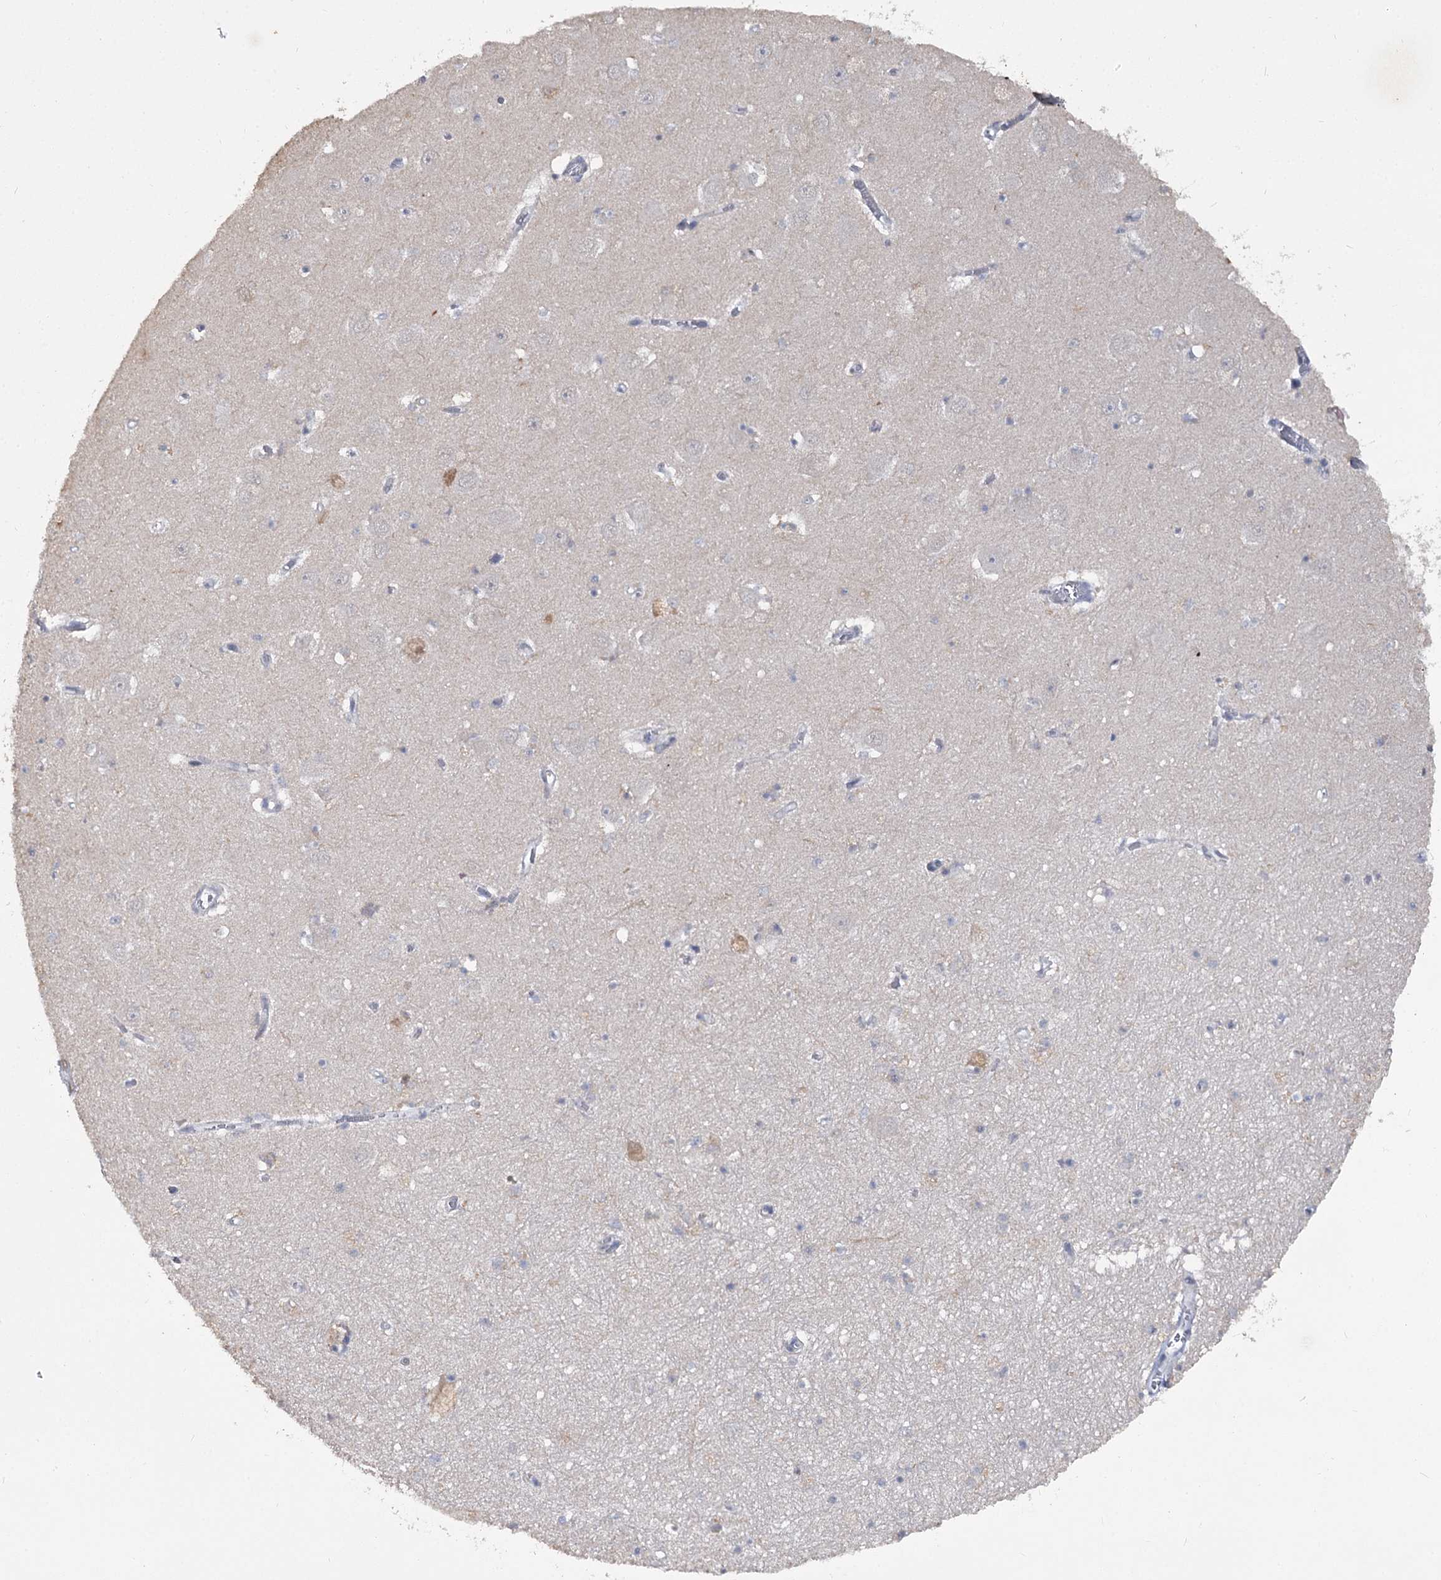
{"staining": {"intensity": "negative", "quantity": "none", "location": "none"}, "tissue": "hippocampus", "cell_type": "Glial cells", "image_type": "normal", "snomed": [{"axis": "morphology", "description": "Normal tissue, NOS"}, {"axis": "topography", "description": "Hippocampus"}], "caption": "A micrograph of hippocampus stained for a protein shows no brown staining in glial cells. (DAB immunohistochemistry with hematoxylin counter stain).", "gene": "PHYHIPL", "patient": {"sex": "male", "age": 70}}